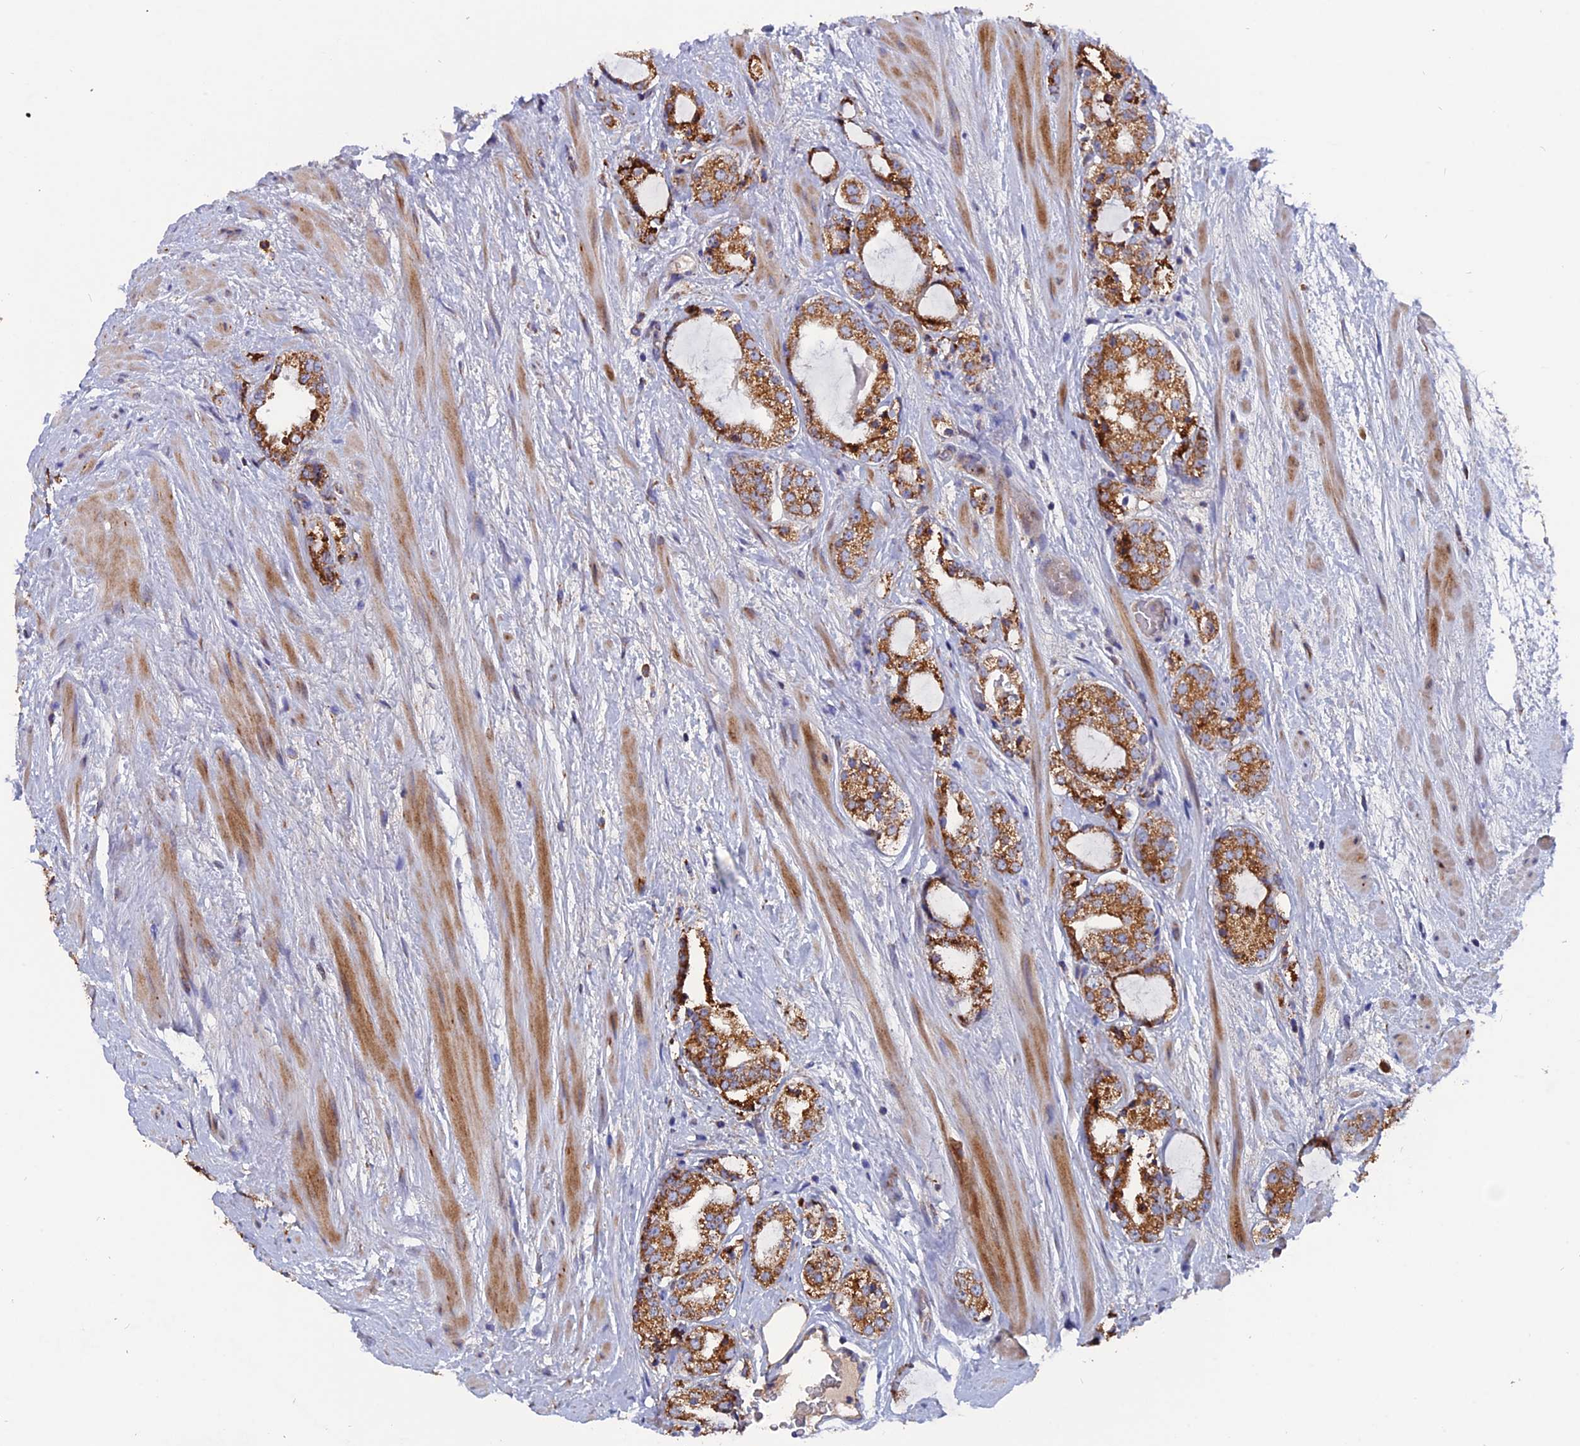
{"staining": {"intensity": "moderate", "quantity": ">75%", "location": "cytoplasmic/membranous"}, "tissue": "prostate cancer", "cell_type": "Tumor cells", "image_type": "cancer", "snomed": [{"axis": "morphology", "description": "Adenocarcinoma, High grade"}, {"axis": "topography", "description": "Prostate"}], "caption": "There is medium levels of moderate cytoplasmic/membranous expression in tumor cells of high-grade adenocarcinoma (prostate), as demonstrated by immunohistochemical staining (brown color).", "gene": "TGFA", "patient": {"sex": "male", "age": 64}}